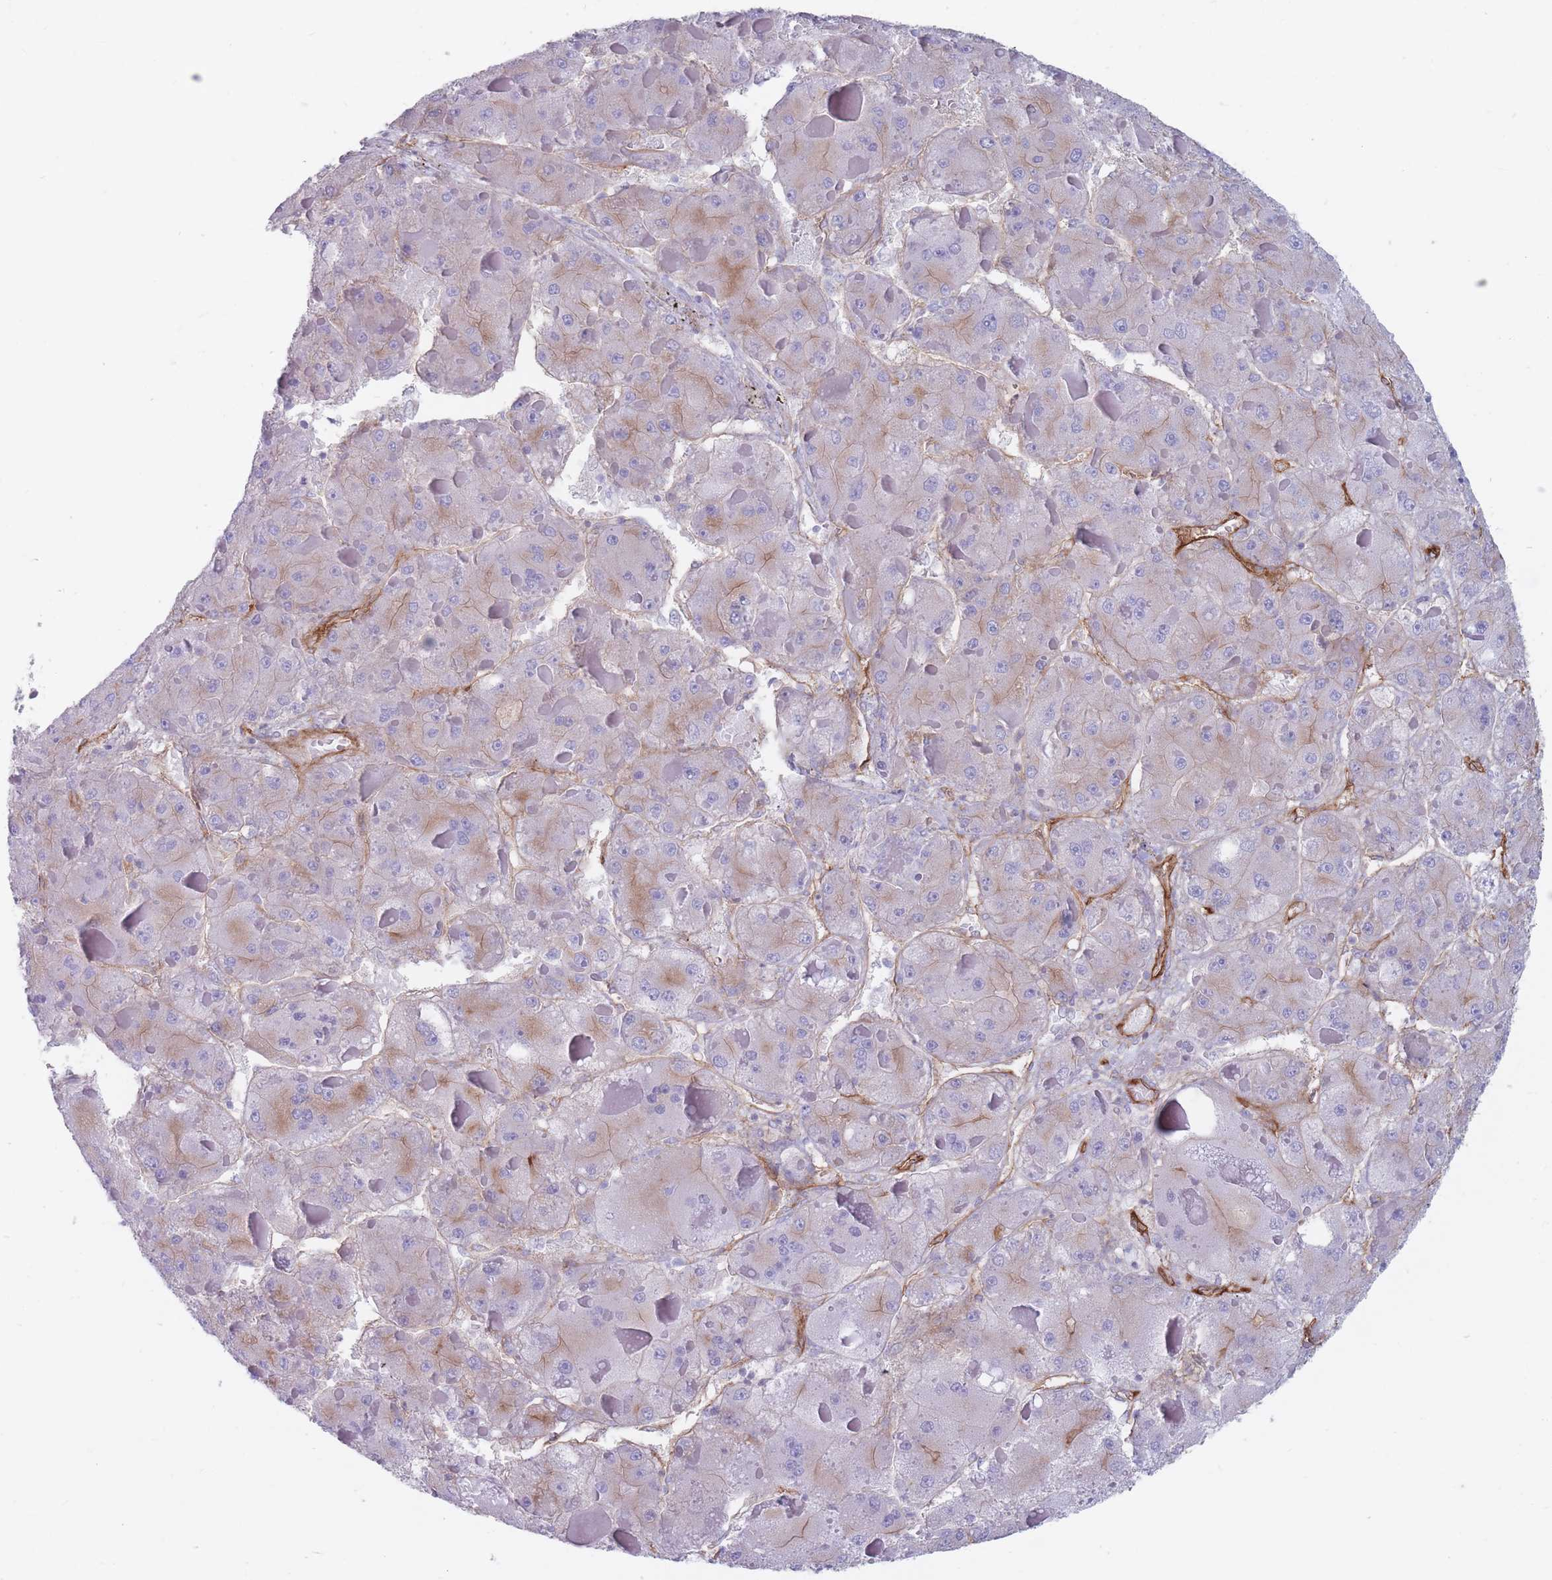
{"staining": {"intensity": "weak", "quantity": "25%-75%", "location": "cytoplasmic/membranous"}, "tissue": "liver cancer", "cell_type": "Tumor cells", "image_type": "cancer", "snomed": [{"axis": "morphology", "description": "Carcinoma, Hepatocellular, NOS"}, {"axis": "topography", "description": "Liver"}], "caption": "The histopathology image exhibits staining of liver cancer (hepatocellular carcinoma), revealing weak cytoplasmic/membranous protein positivity (brown color) within tumor cells.", "gene": "PLPP1", "patient": {"sex": "female", "age": 73}}